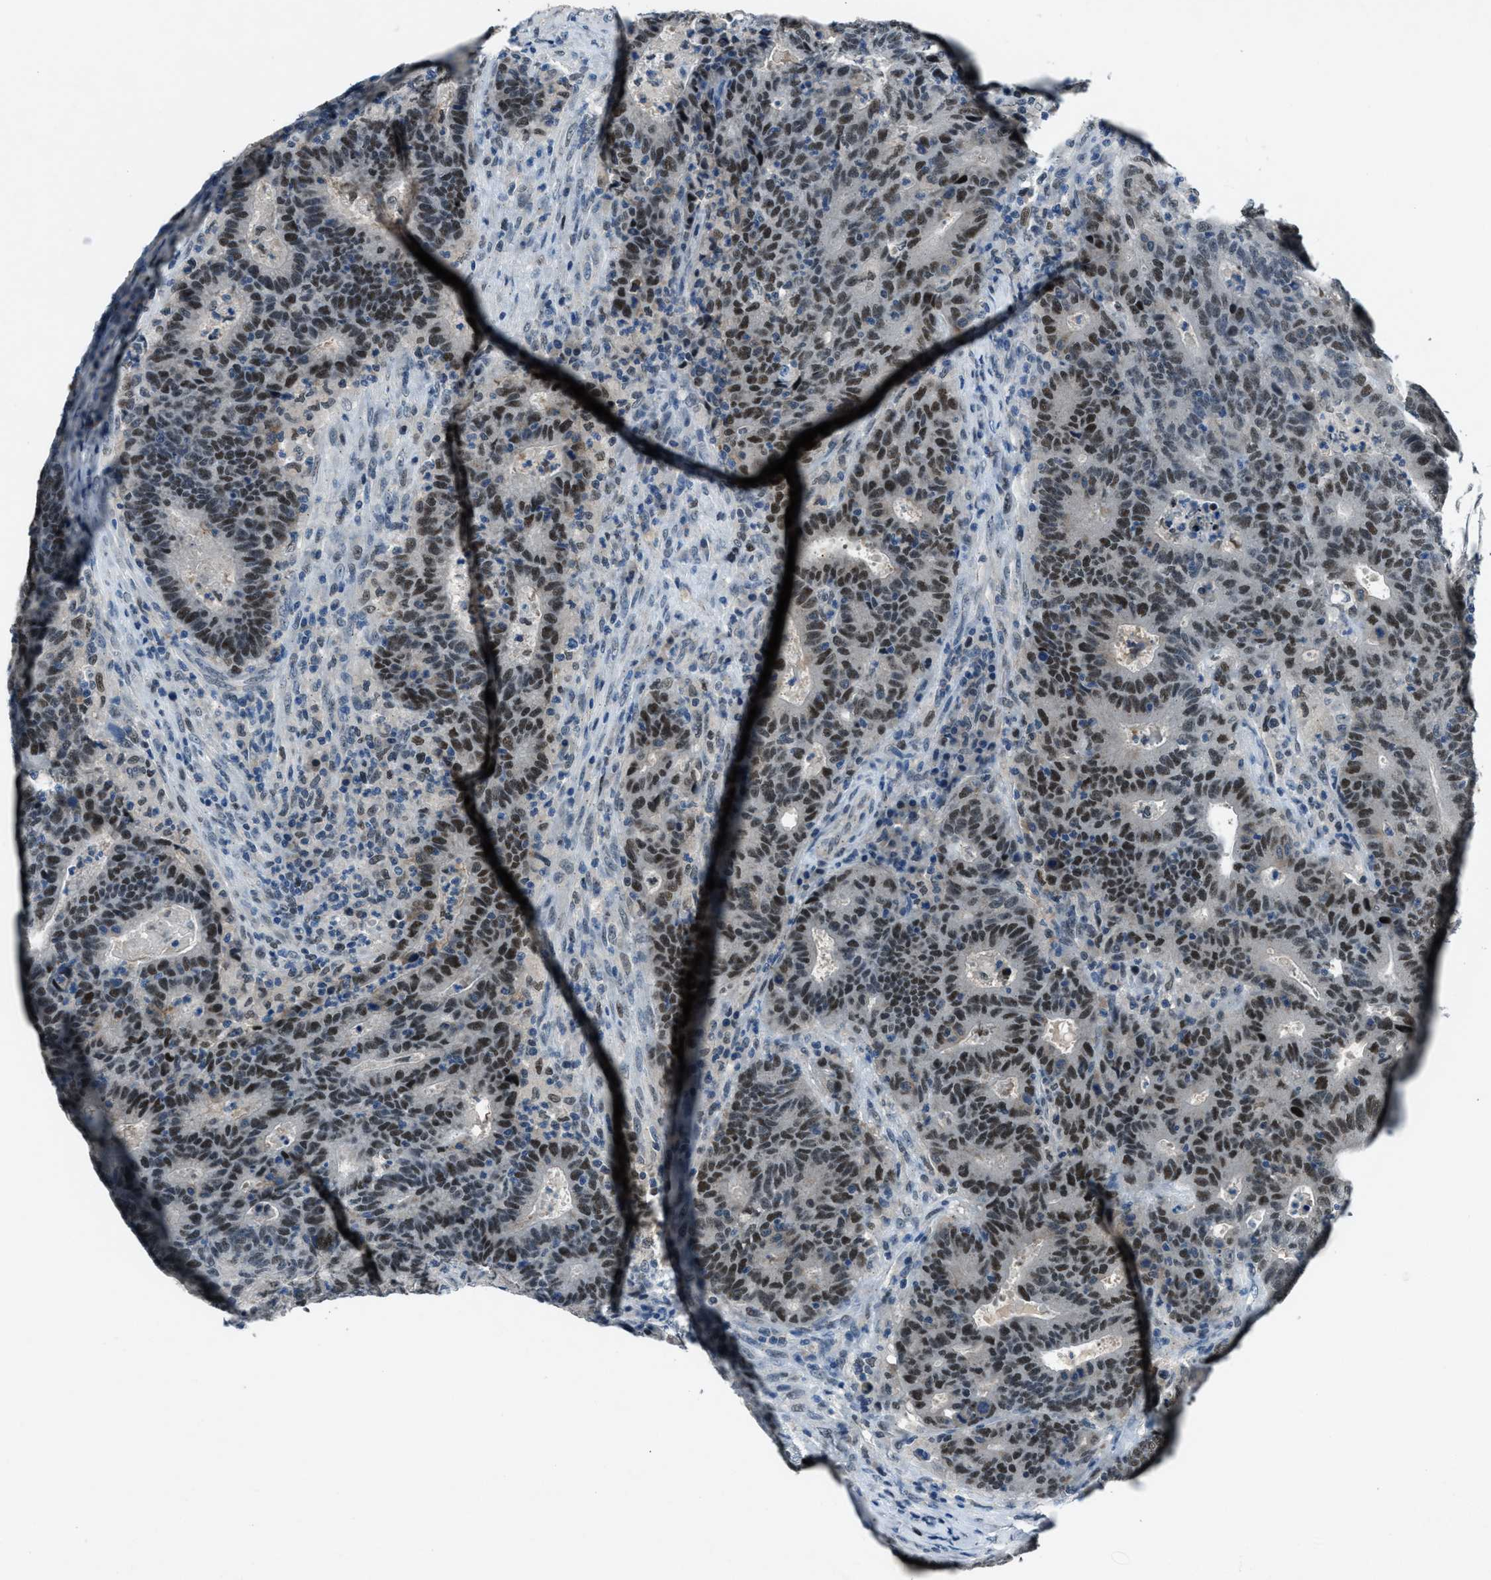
{"staining": {"intensity": "strong", "quantity": ">75%", "location": "nuclear"}, "tissue": "colorectal cancer", "cell_type": "Tumor cells", "image_type": "cancer", "snomed": [{"axis": "morphology", "description": "Adenocarcinoma, NOS"}, {"axis": "topography", "description": "Colon"}], "caption": "Immunohistochemical staining of human colorectal cancer exhibits high levels of strong nuclear protein positivity in approximately >75% of tumor cells. The staining is performed using DAB brown chromogen to label protein expression. The nuclei are counter-stained blue using hematoxylin.", "gene": "DUSP19", "patient": {"sex": "female", "age": 75}}